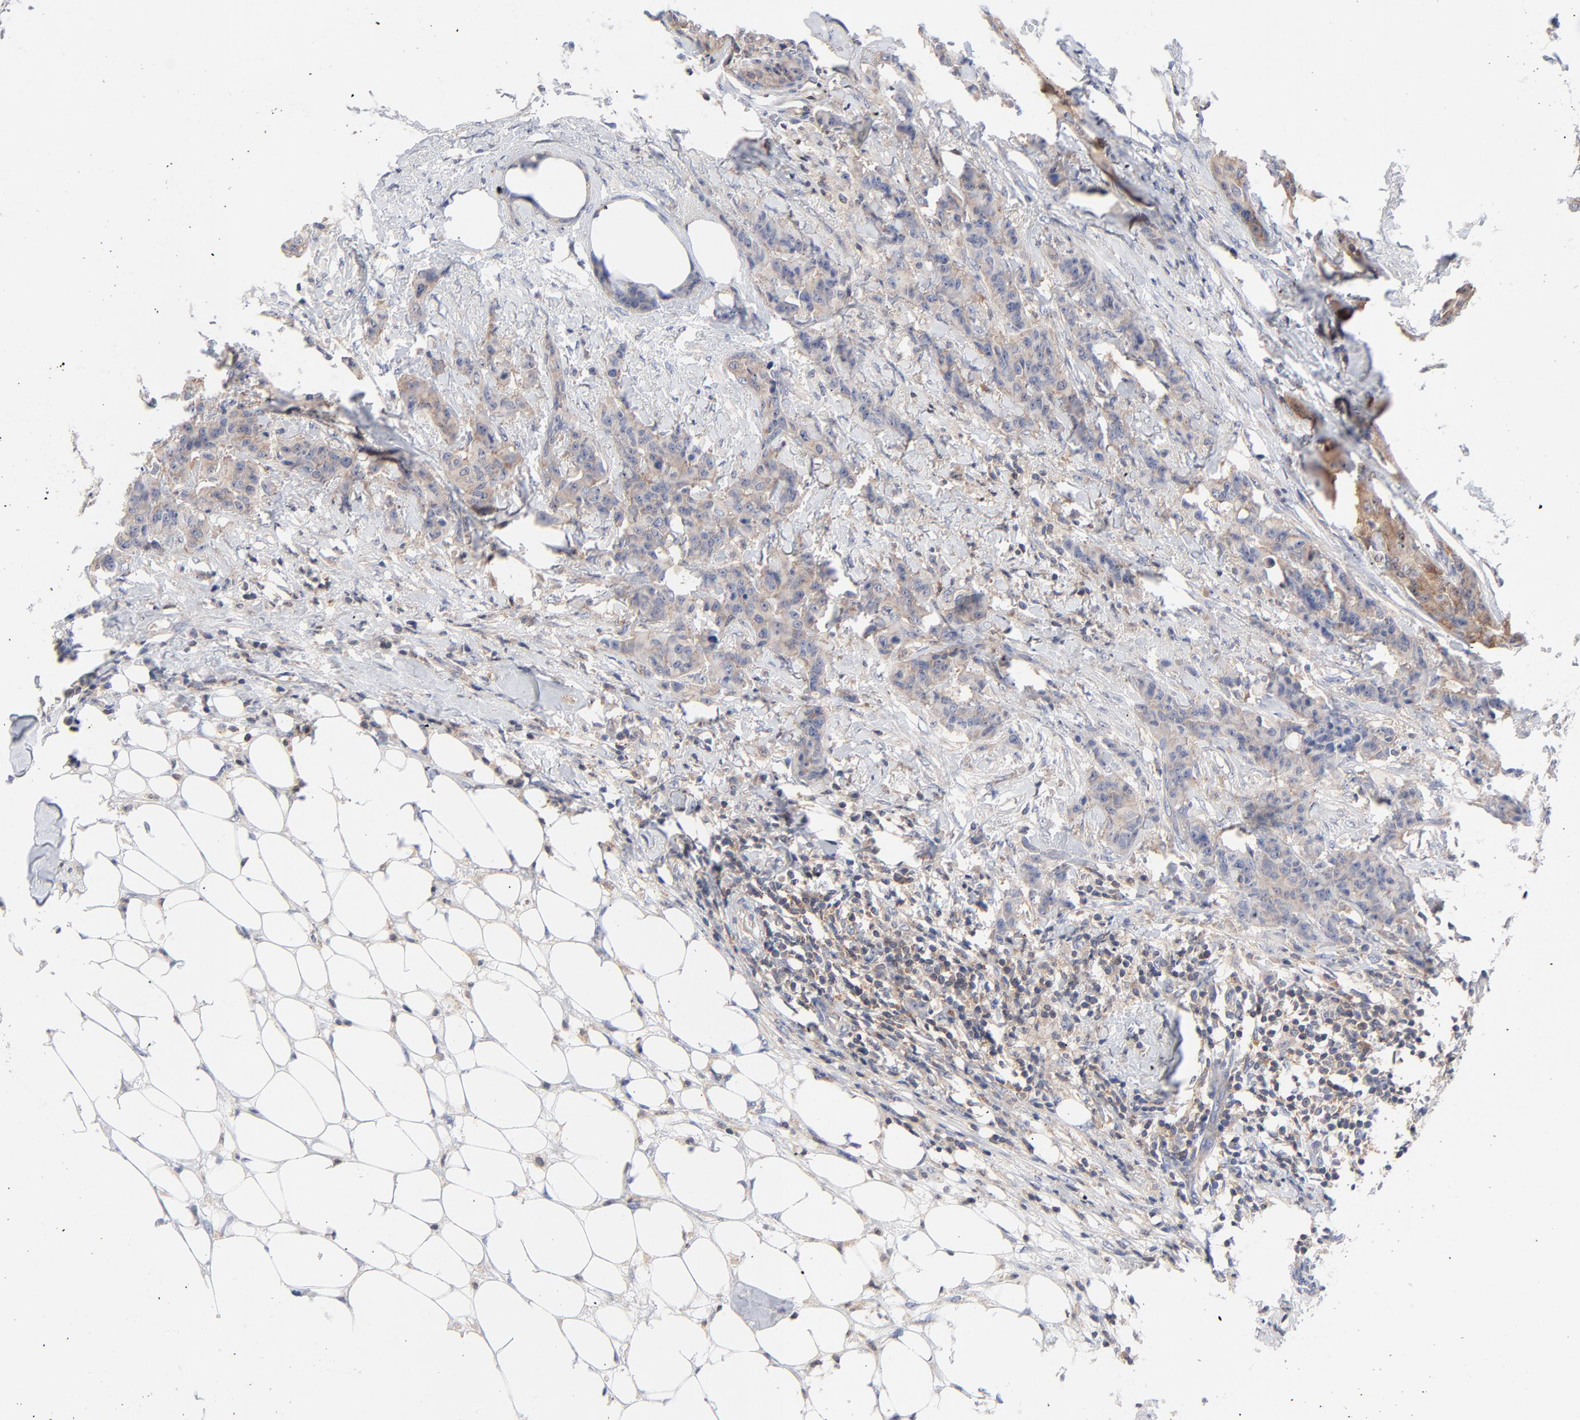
{"staining": {"intensity": "weak", "quantity": ">75%", "location": "cytoplasmic/membranous"}, "tissue": "breast cancer", "cell_type": "Tumor cells", "image_type": "cancer", "snomed": [{"axis": "morphology", "description": "Duct carcinoma"}, {"axis": "topography", "description": "Breast"}], "caption": "A low amount of weak cytoplasmic/membranous expression is seen in about >75% of tumor cells in breast invasive ductal carcinoma tissue.", "gene": "CAB39L", "patient": {"sex": "female", "age": 40}}